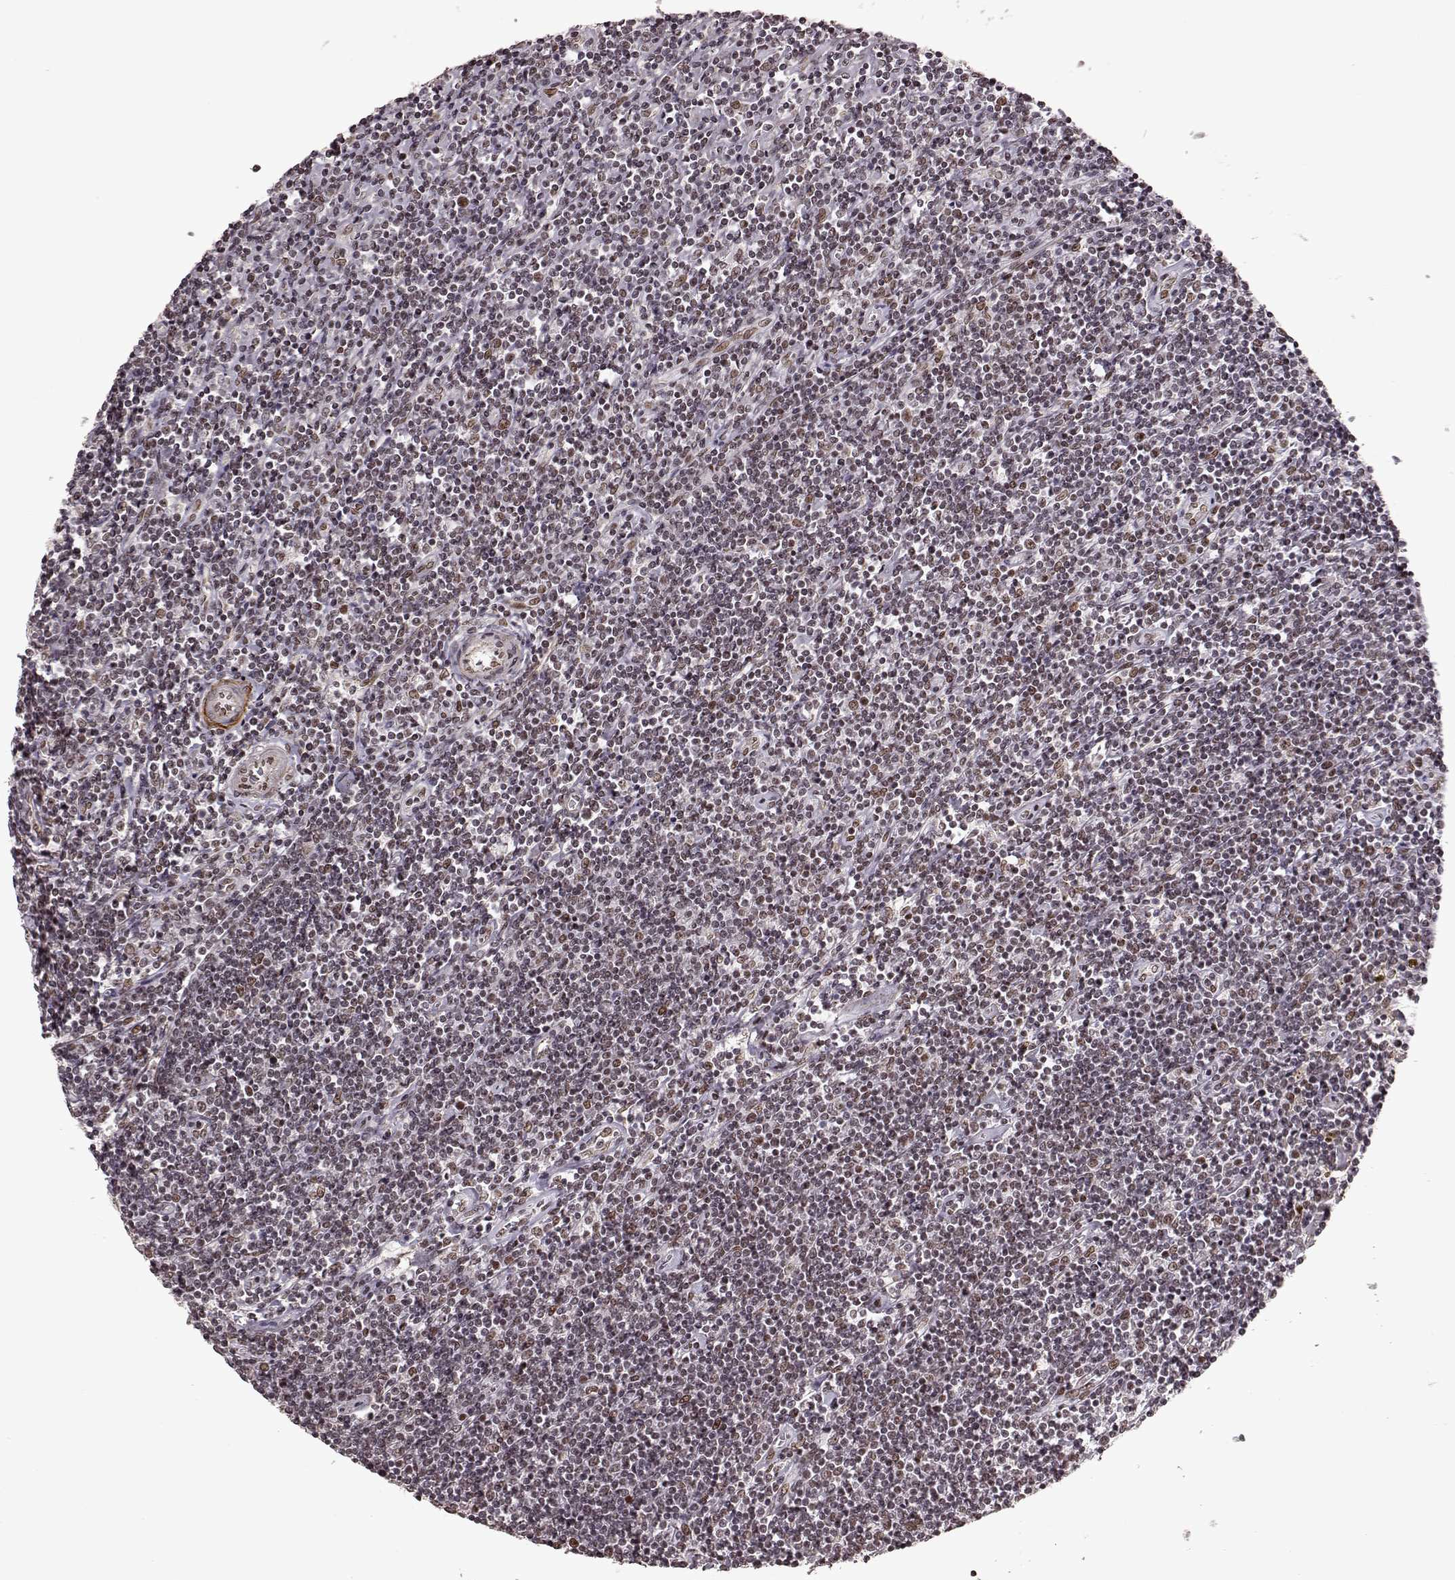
{"staining": {"intensity": "moderate", "quantity": ">75%", "location": "nuclear"}, "tissue": "lymphoma", "cell_type": "Tumor cells", "image_type": "cancer", "snomed": [{"axis": "morphology", "description": "Hodgkin's disease, NOS"}, {"axis": "topography", "description": "Lymph node"}], "caption": "The micrograph demonstrates a brown stain indicating the presence of a protein in the nuclear of tumor cells in lymphoma. (Stains: DAB in brown, nuclei in blue, Microscopy: brightfield microscopy at high magnification).", "gene": "RRAGD", "patient": {"sex": "male", "age": 40}}